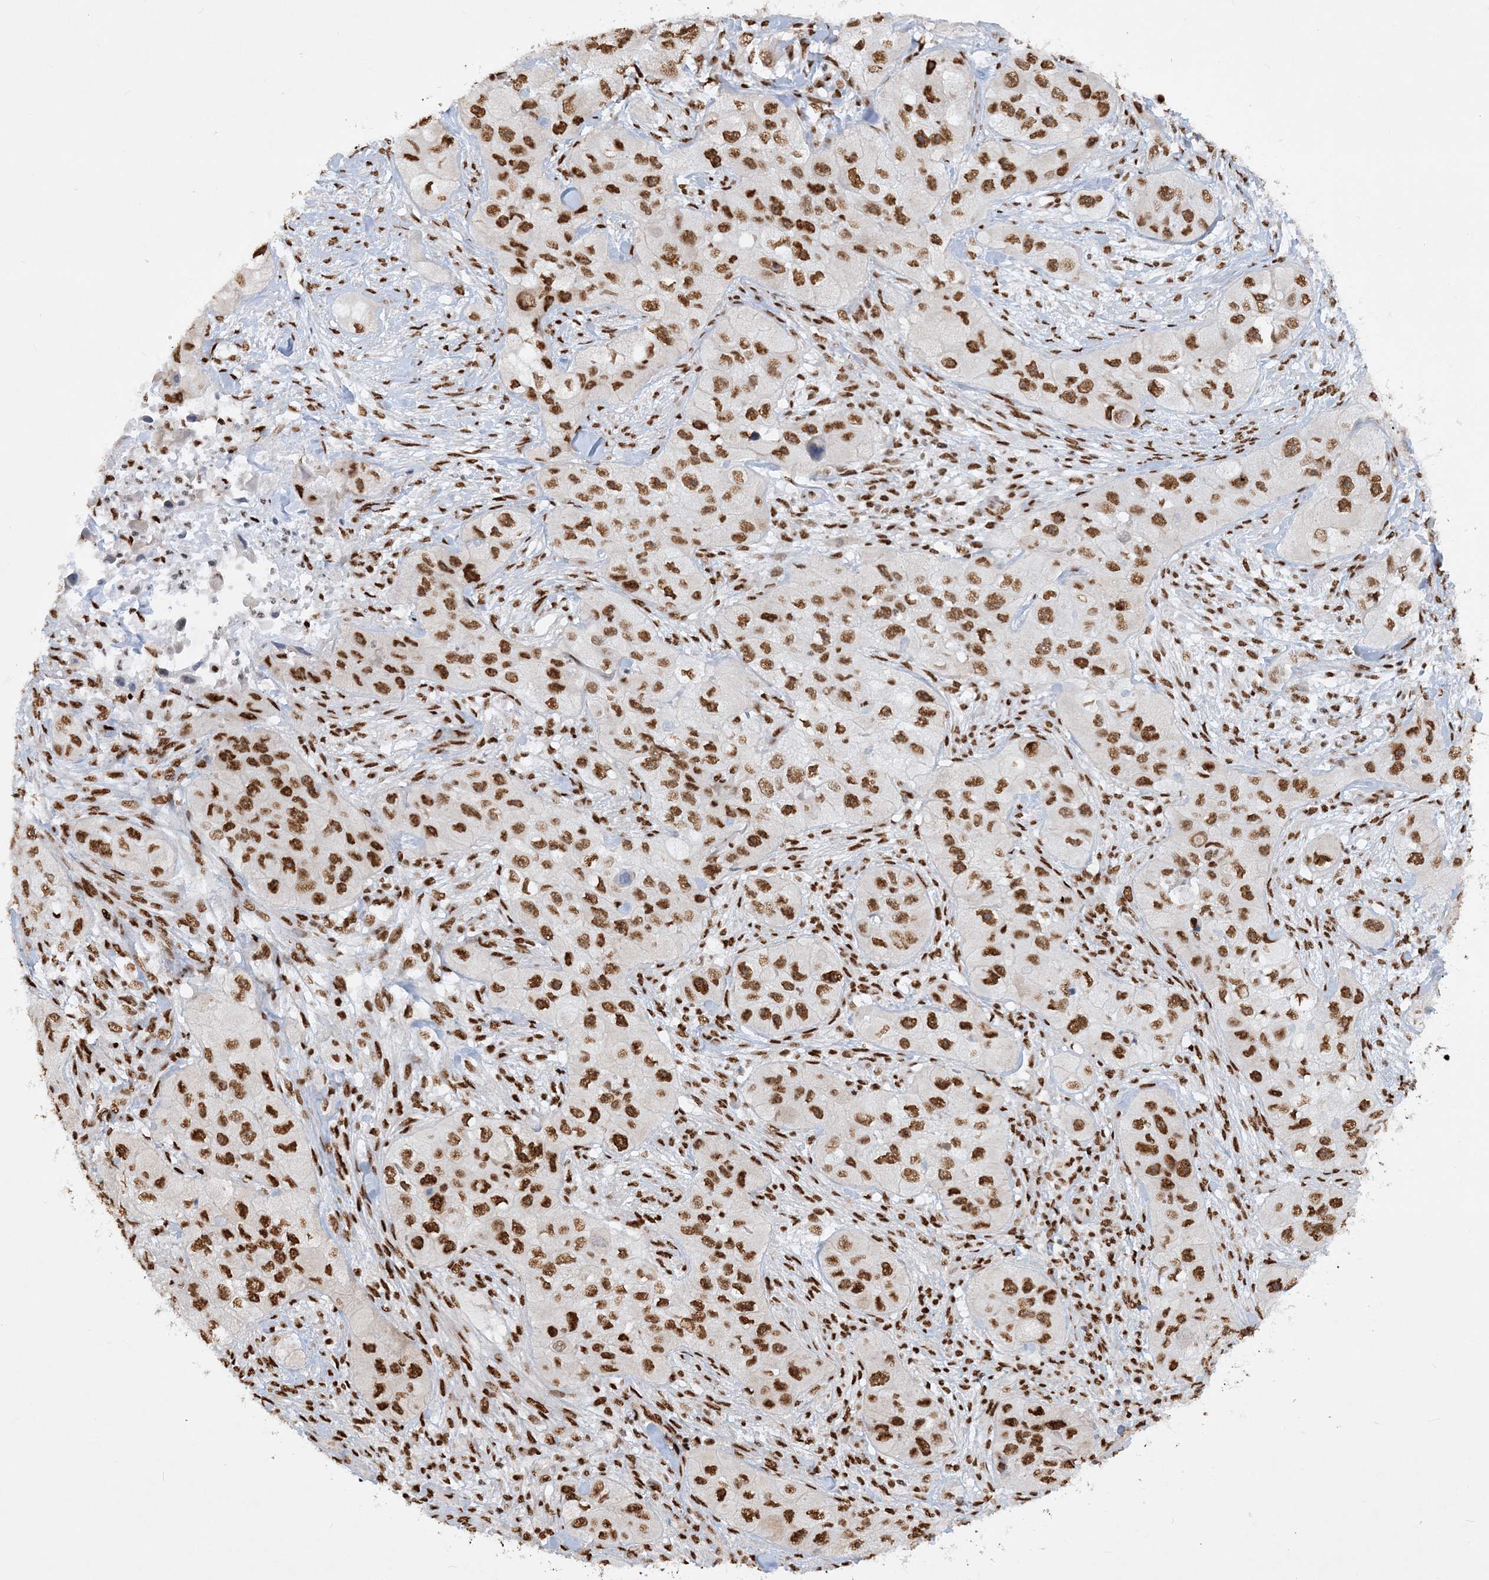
{"staining": {"intensity": "strong", "quantity": ">75%", "location": "nuclear"}, "tissue": "skin cancer", "cell_type": "Tumor cells", "image_type": "cancer", "snomed": [{"axis": "morphology", "description": "Squamous cell carcinoma, NOS"}, {"axis": "topography", "description": "Skin"}, {"axis": "topography", "description": "Subcutis"}], "caption": "Tumor cells display high levels of strong nuclear positivity in about >75% of cells in human skin cancer.", "gene": "DELE1", "patient": {"sex": "male", "age": 73}}